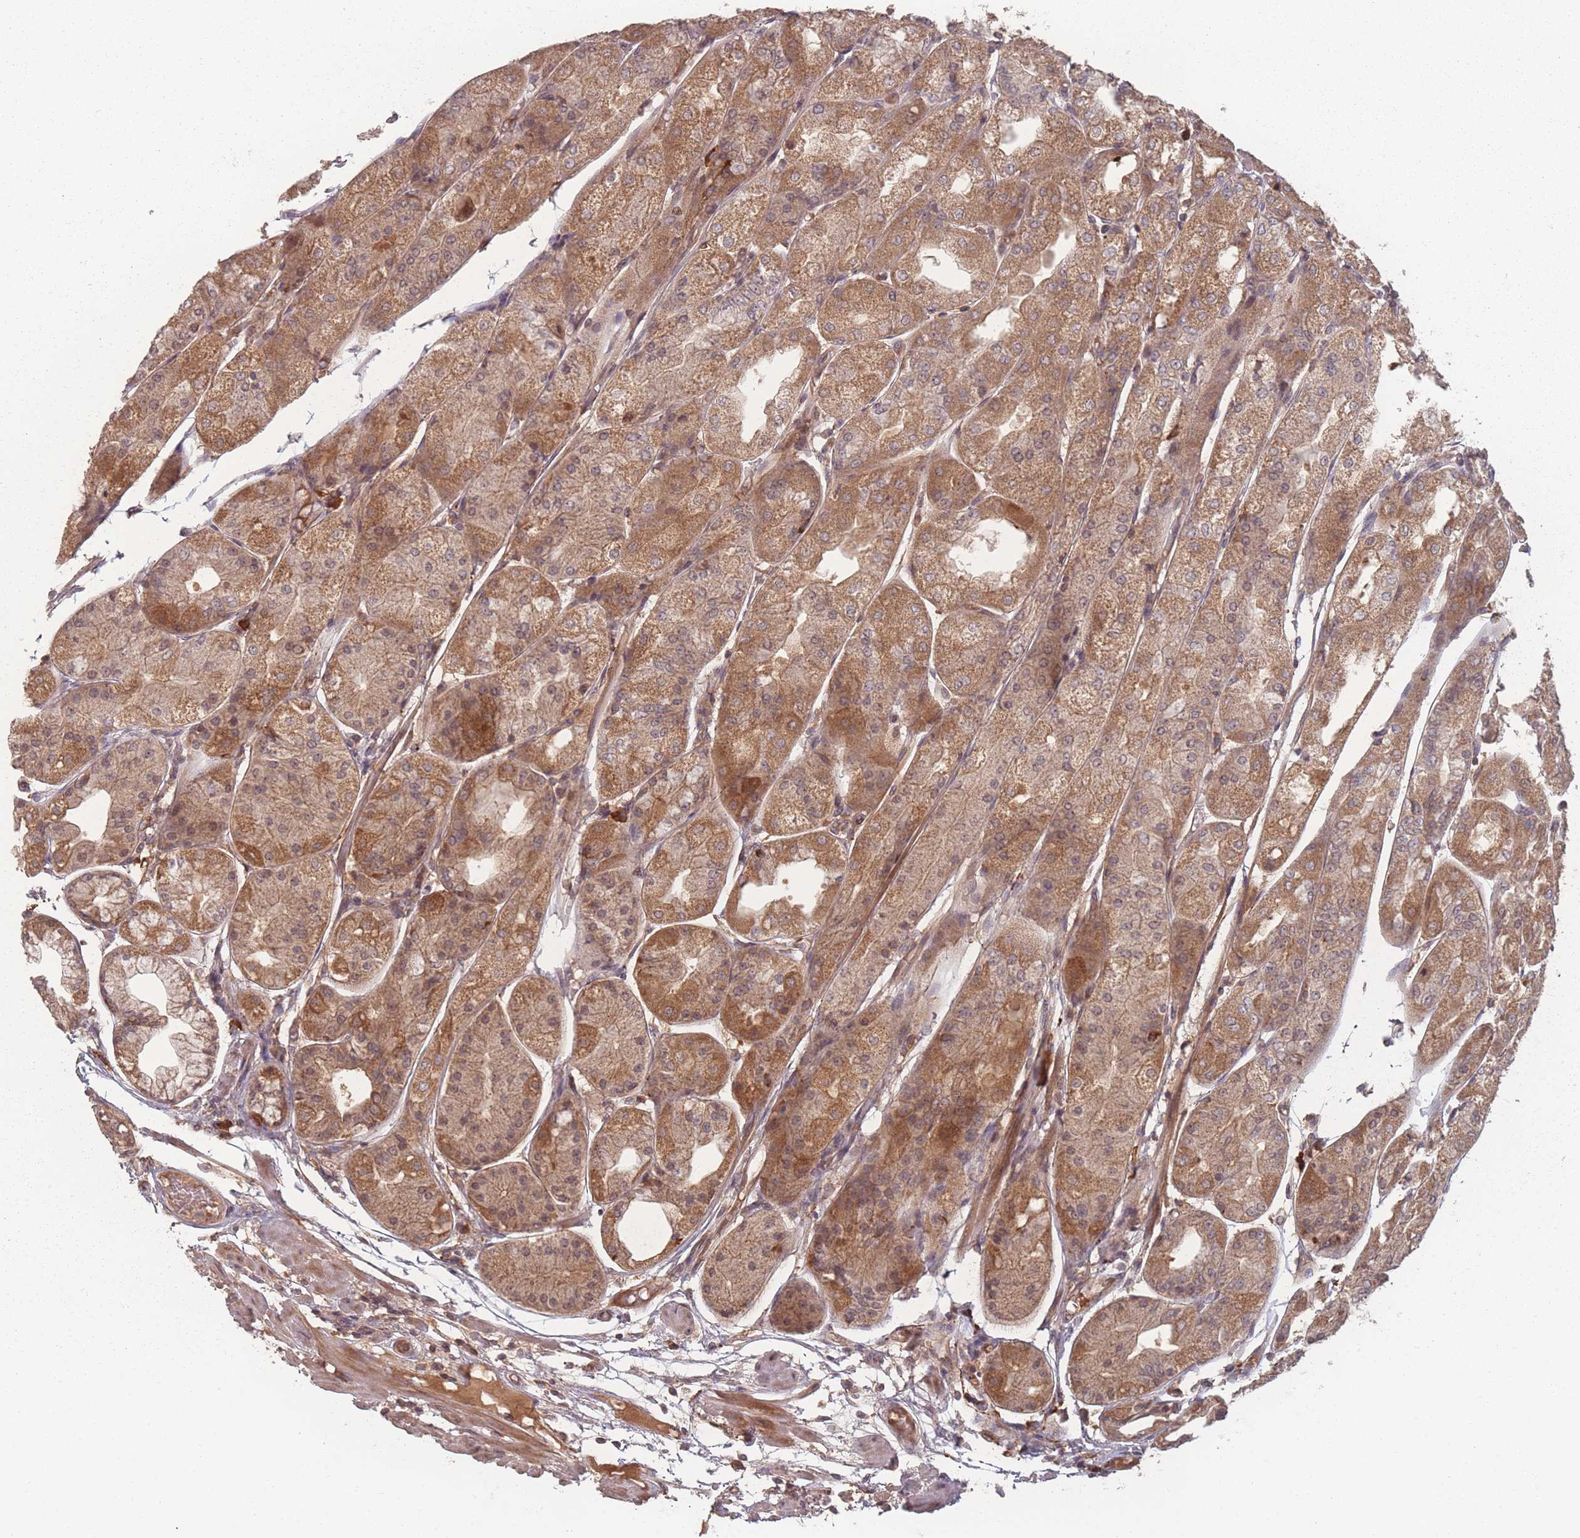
{"staining": {"intensity": "strong", "quantity": ">75%", "location": "cytoplasmic/membranous"}, "tissue": "stomach", "cell_type": "Glandular cells", "image_type": "normal", "snomed": [{"axis": "morphology", "description": "Normal tissue, NOS"}, {"axis": "topography", "description": "Stomach, upper"}], "caption": "IHC of unremarkable human stomach reveals high levels of strong cytoplasmic/membranous staining in approximately >75% of glandular cells.", "gene": "HAGH", "patient": {"sex": "male", "age": 72}}